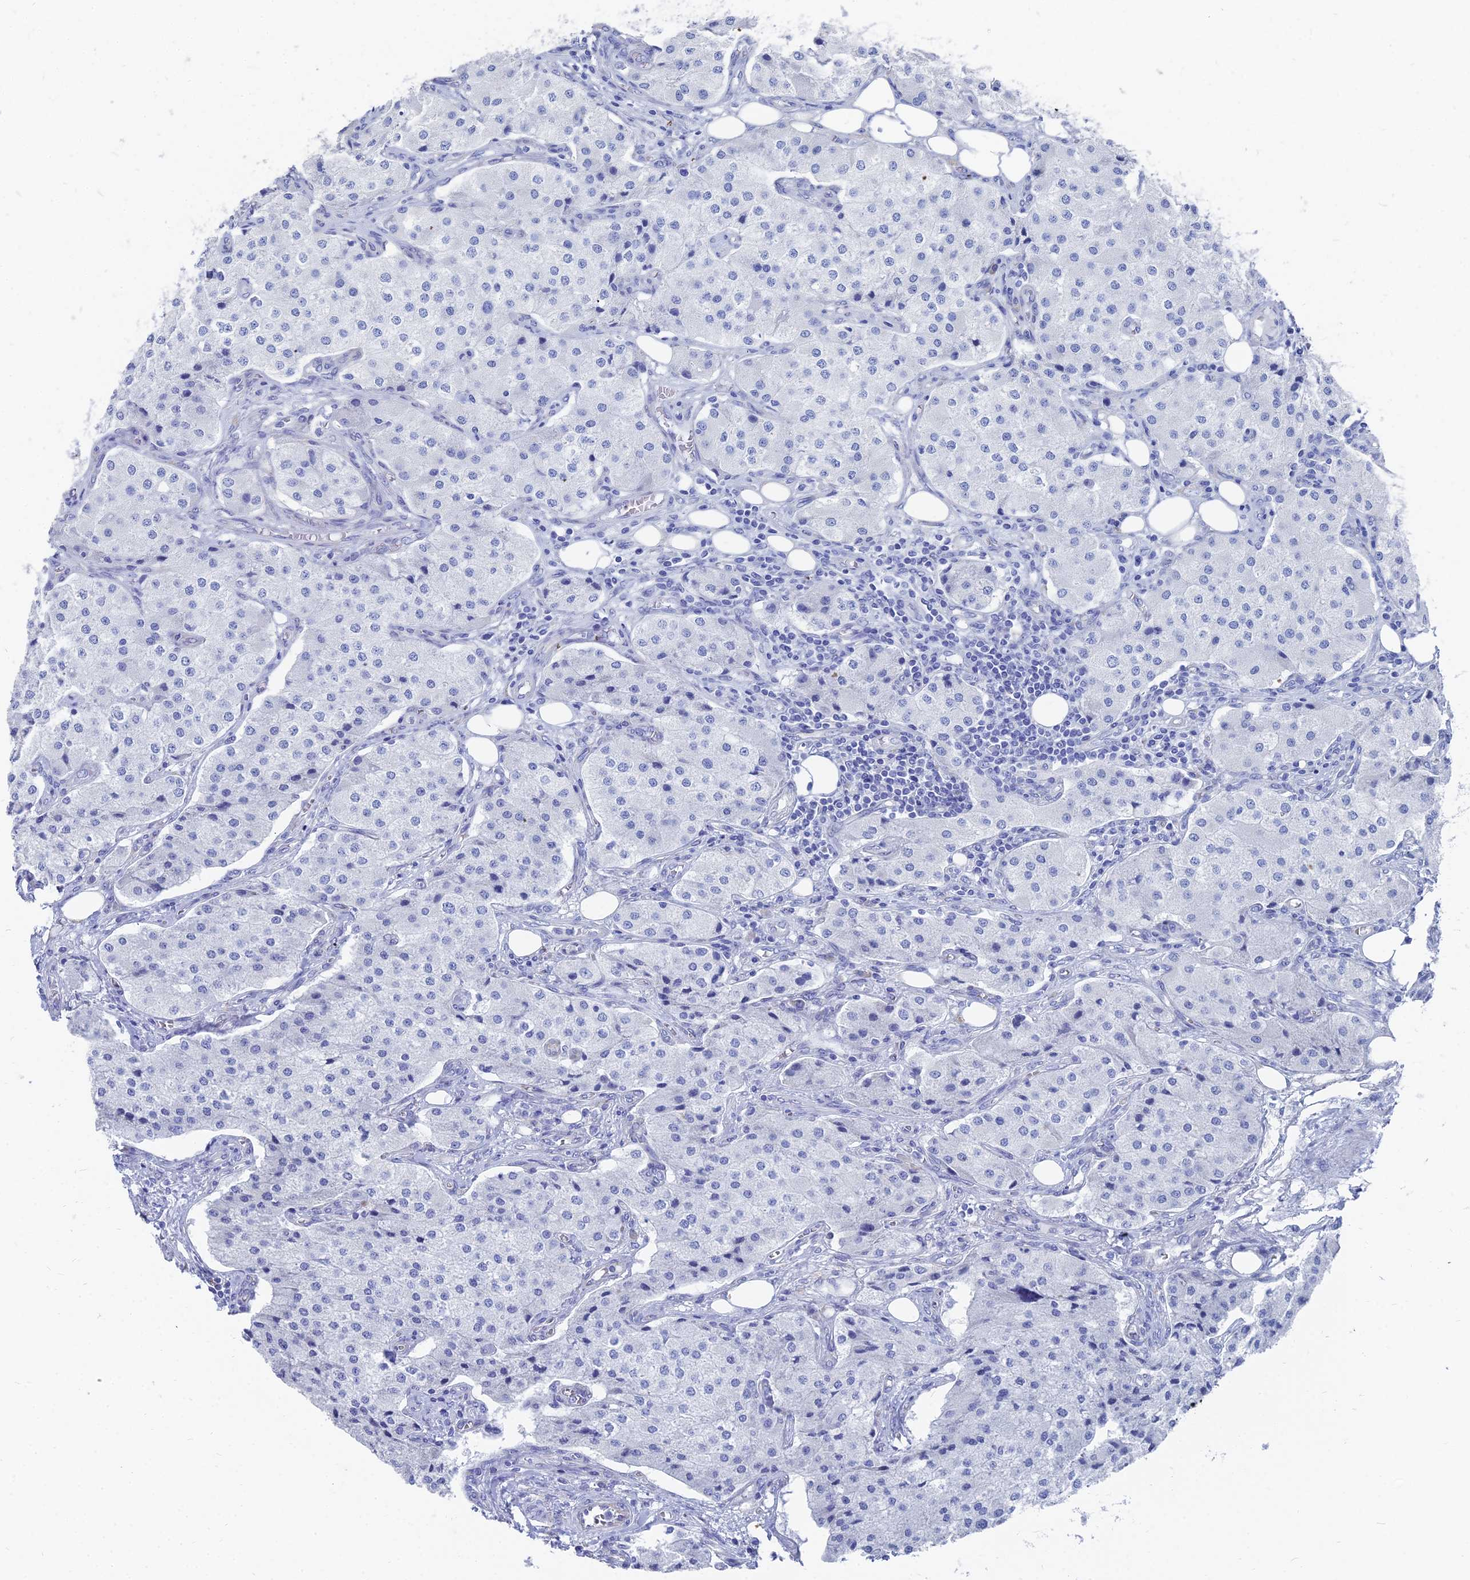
{"staining": {"intensity": "negative", "quantity": "none", "location": "none"}, "tissue": "carcinoid", "cell_type": "Tumor cells", "image_type": "cancer", "snomed": [{"axis": "morphology", "description": "Carcinoid, malignant, NOS"}, {"axis": "topography", "description": "Colon"}], "caption": "Immunohistochemistry of carcinoid reveals no expression in tumor cells. Brightfield microscopy of IHC stained with DAB (3,3'-diaminobenzidine) (brown) and hematoxylin (blue), captured at high magnification.", "gene": "TNNT3", "patient": {"sex": "female", "age": 52}}